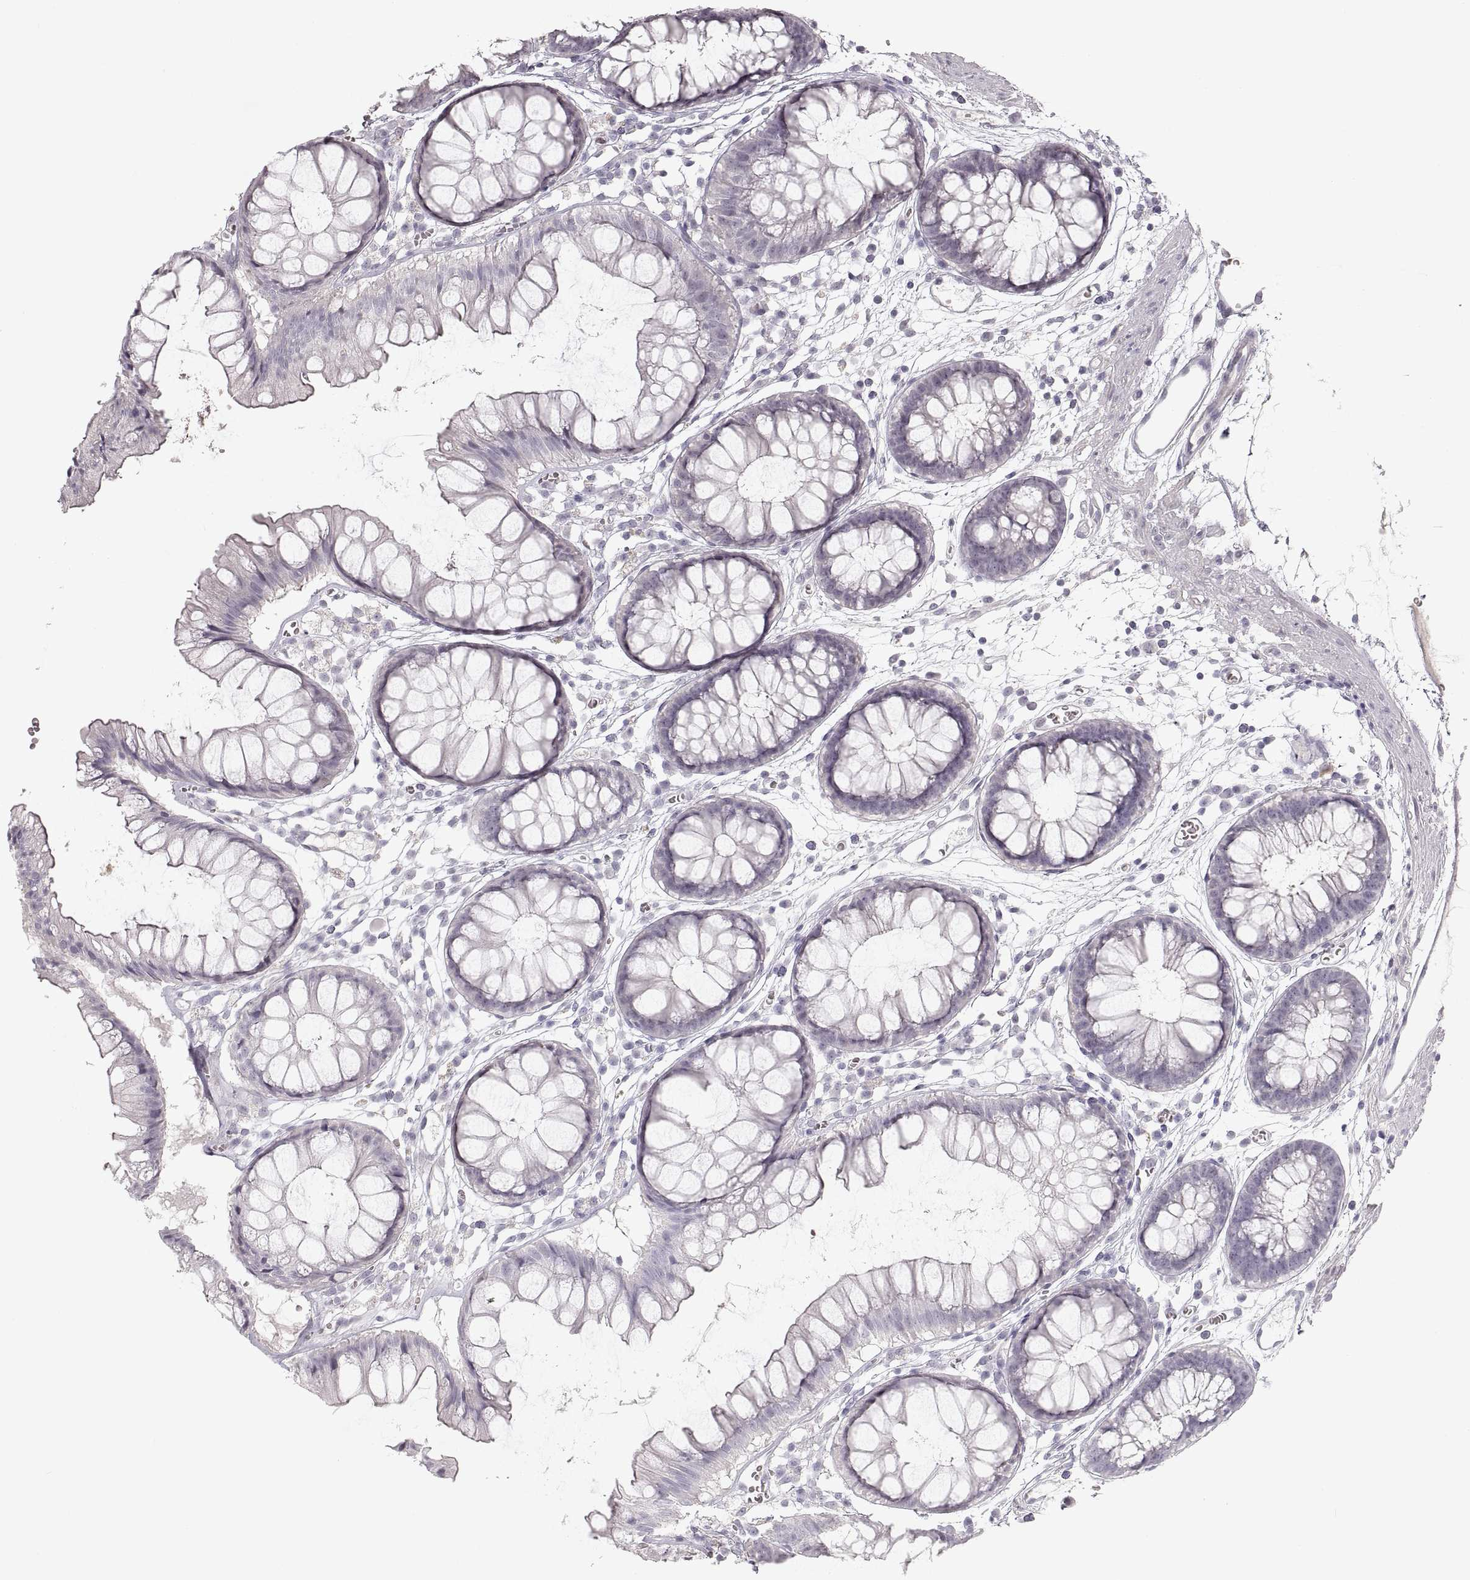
{"staining": {"intensity": "negative", "quantity": "none", "location": "none"}, "tissue": "colon", "cell_type": "Endothelial cells", "image_type": "normal", "snomed": [{"axis": "morphology", "description": "Normal tissue, NOS"}, {"axis": "morphology", "description": "Adenocarcinoma, NOS"}, {"axis": "topography", "description": "Colon"}], "caption": "The image demonstrates no staining of endothelial cells in benign colon. (DAB immunohistochemistry (IHC) with hematoxylin counter stain).", "gene": "PCSK2", "patient": {"sex": "male", "age": 65}}